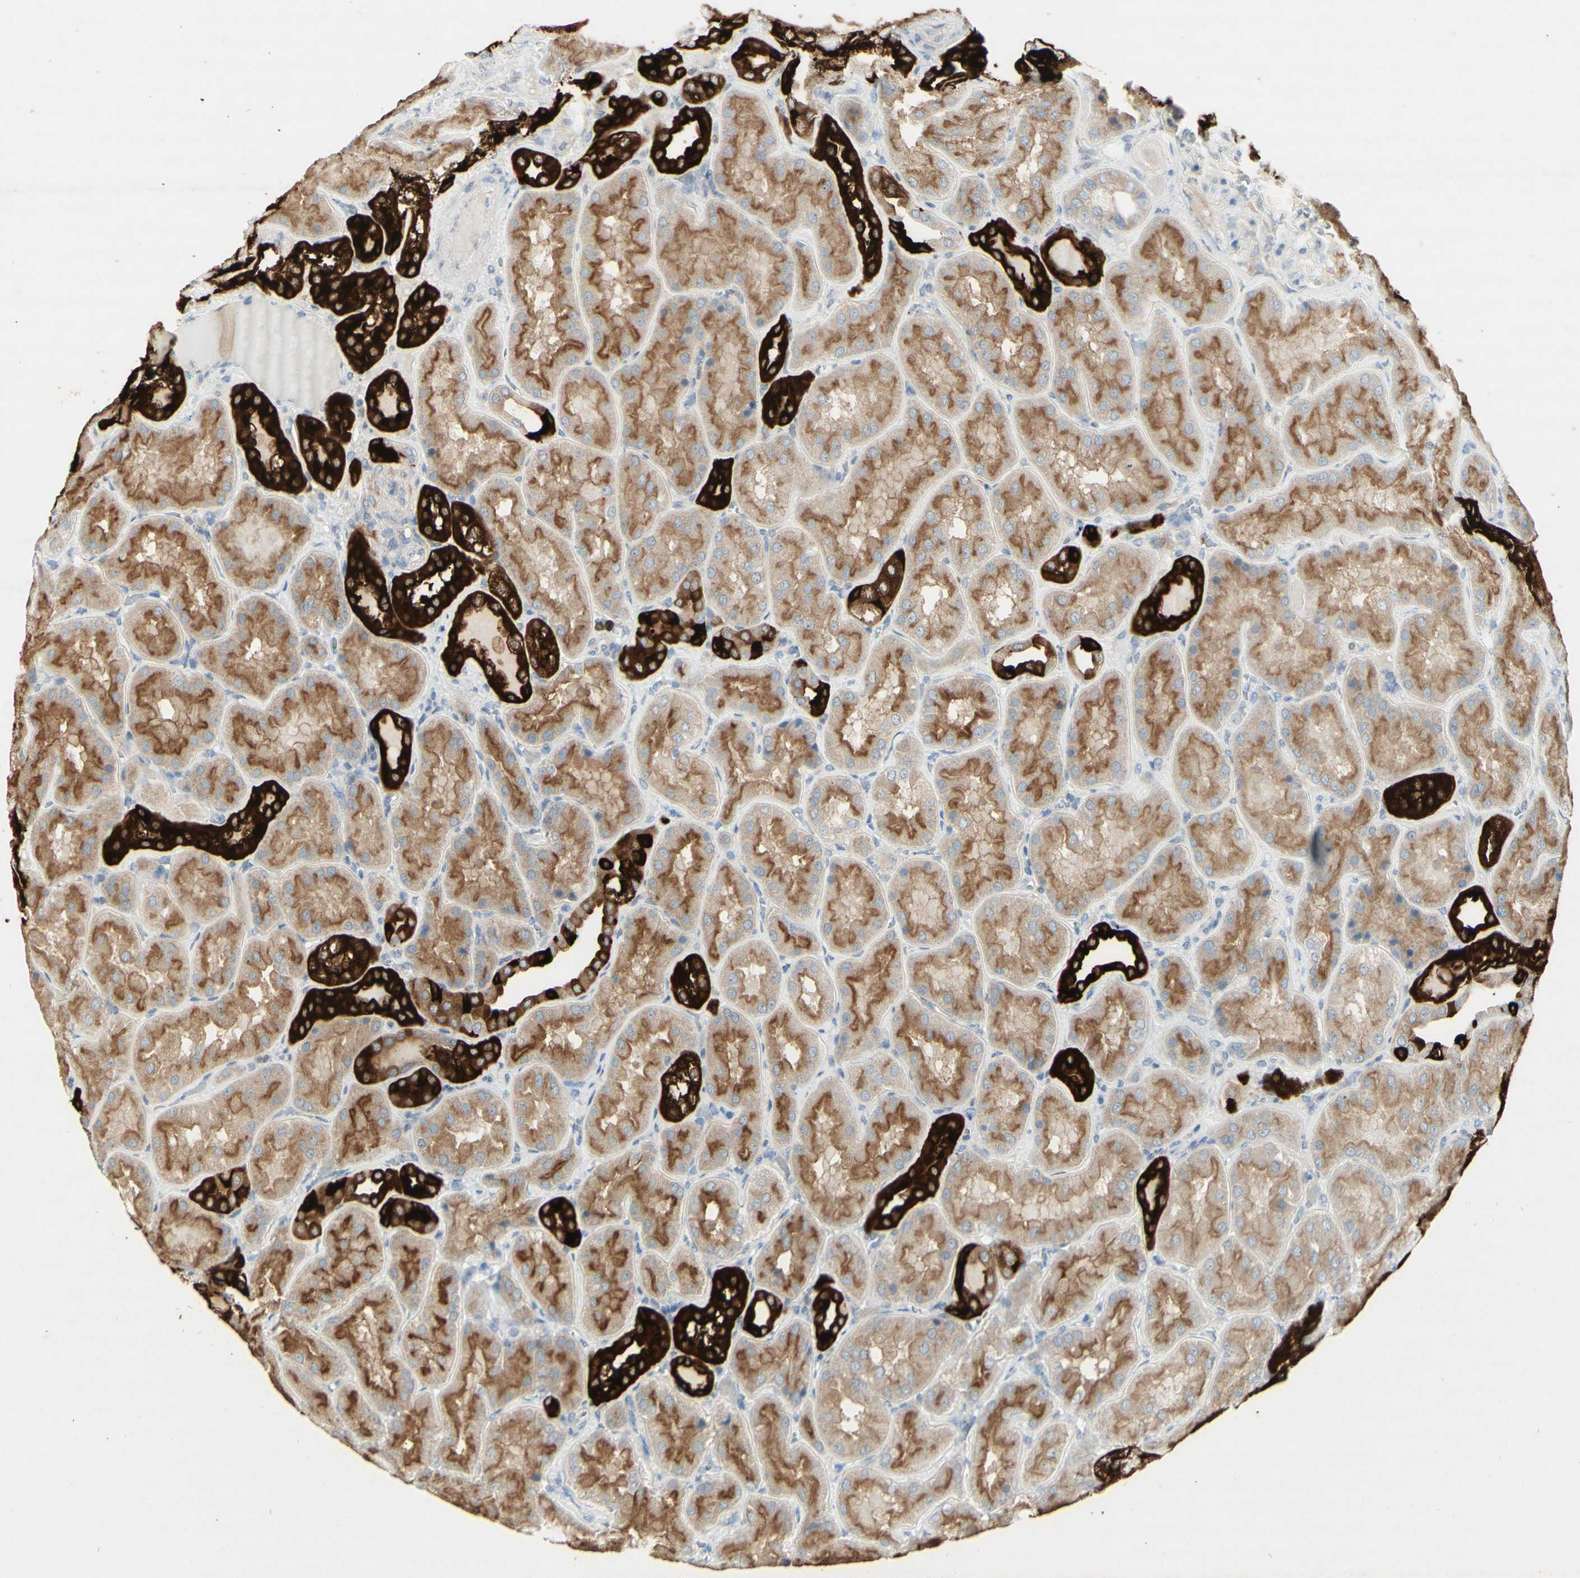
{"staining": {"intensity": "negative", "quantity": "none", "location": "none"}, "tissue": "kidney", "cell_type": "Cells in glomeruli", "image_type": "normal", "snomed": [{"axis": "morphology", "description": "Normal tissue, NOS"}, {"axis": "topography", "description": "Kidney"}], "caption": "DAB immunohistochemical staining of benign human kidney displays no significant expression in cells in glomeruli. The staining was performed using DAB to visualize the protein expression in brown, while the nuclei were stained in blue with hematoxylin (Magnification: 20x).", "gene": "ATP6V1B1", "patient": {"sex": "female", "age": 56}}